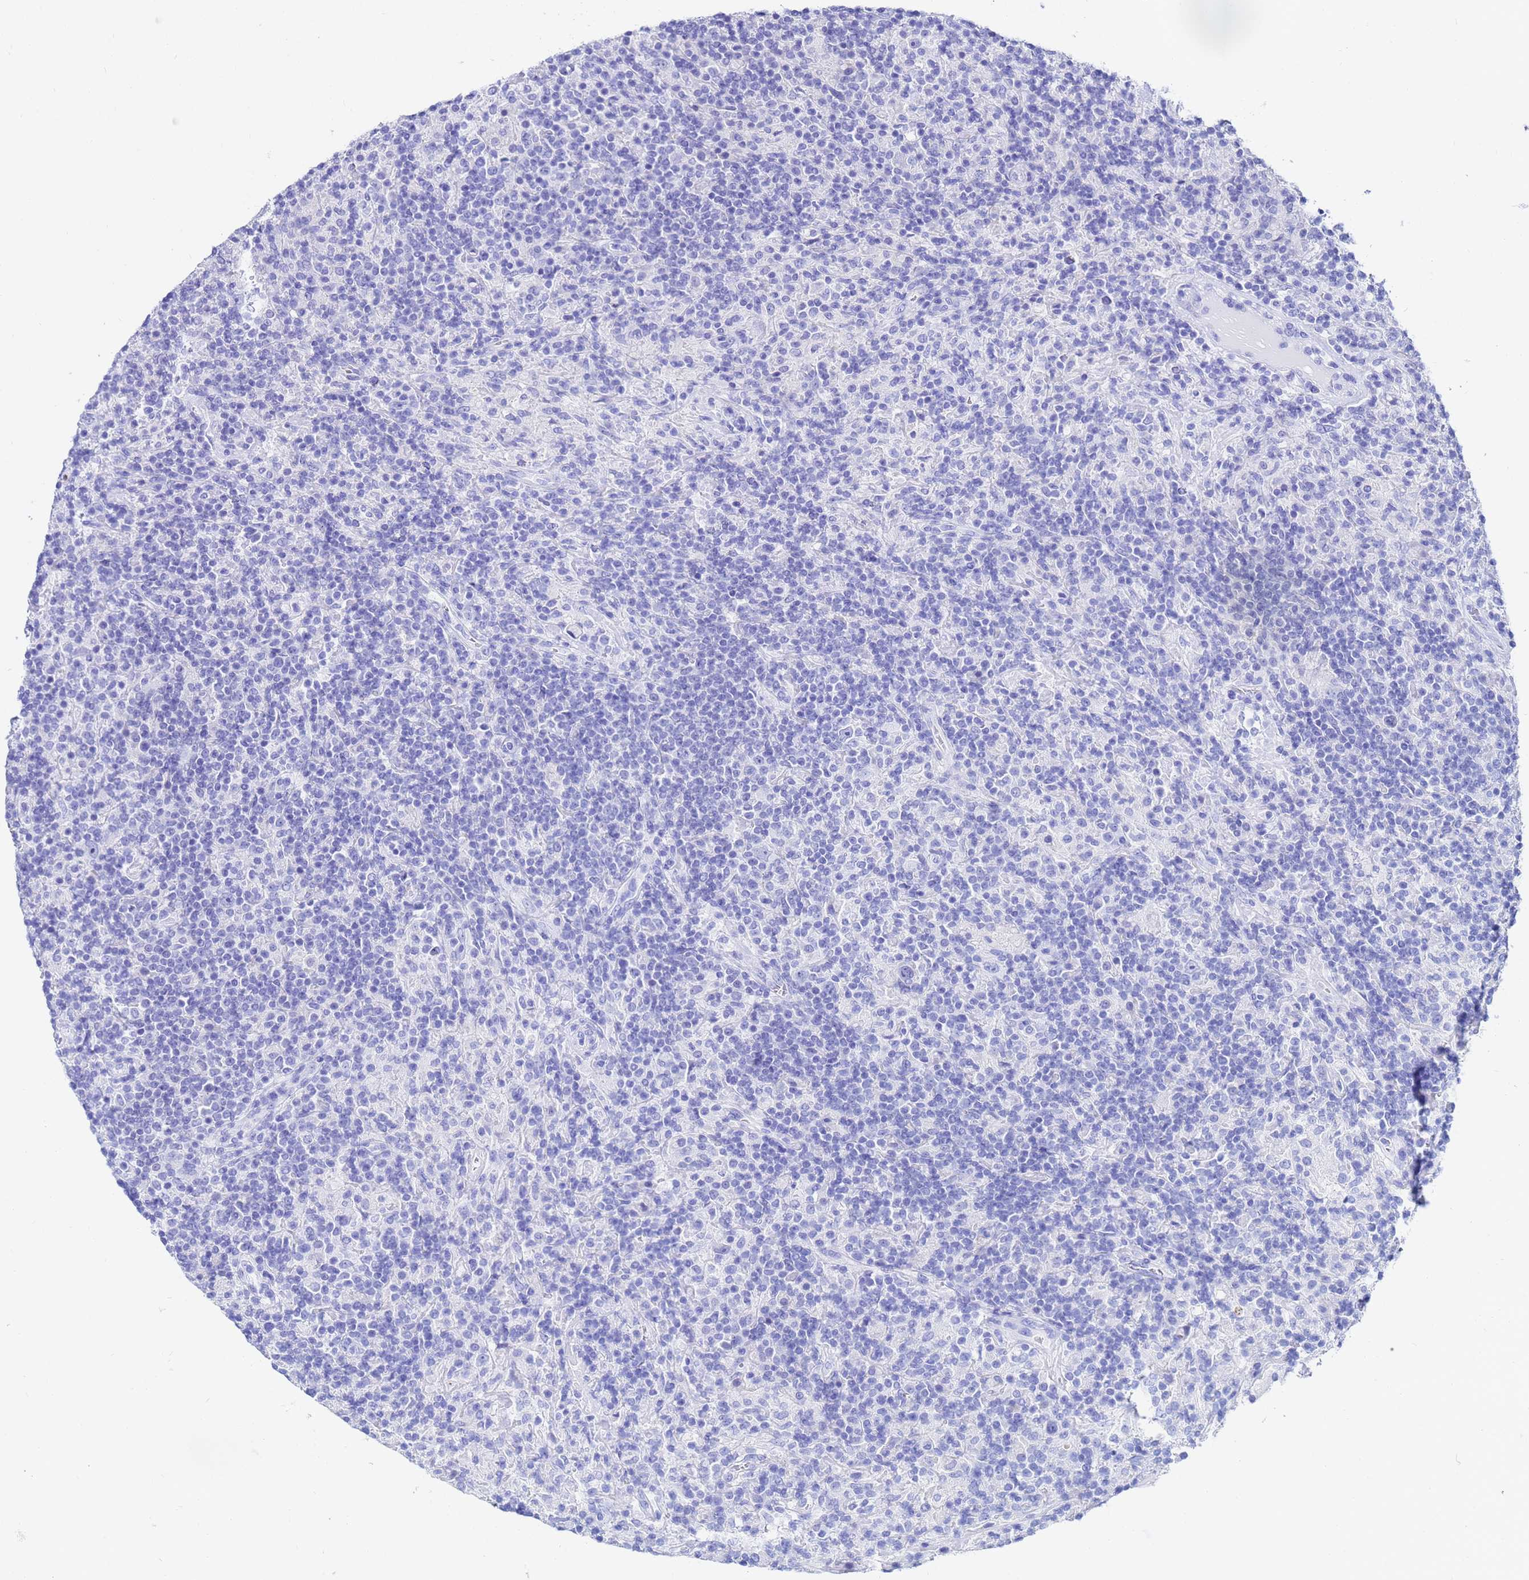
{"staining": {"intensity": "negative", "quantity": "none", "location": "none"}, "tissue": "lymphoma", "cell_type": "Tumor cells", "image_type": "cancer", "snomed": [{"axis": "morphology", "description": "Hodgkin's disease, NOS"}, {"axis": "topography", "description": "Lymph node"}], "caption": "DAB (3,3'-diaminobenzidine) immunohistochemical staining of human Hodgkin's disease demonstrates no significant expression in tumor cells.", "gene": "C2orf72", "patient": {"sex": "male", "age": 70}}